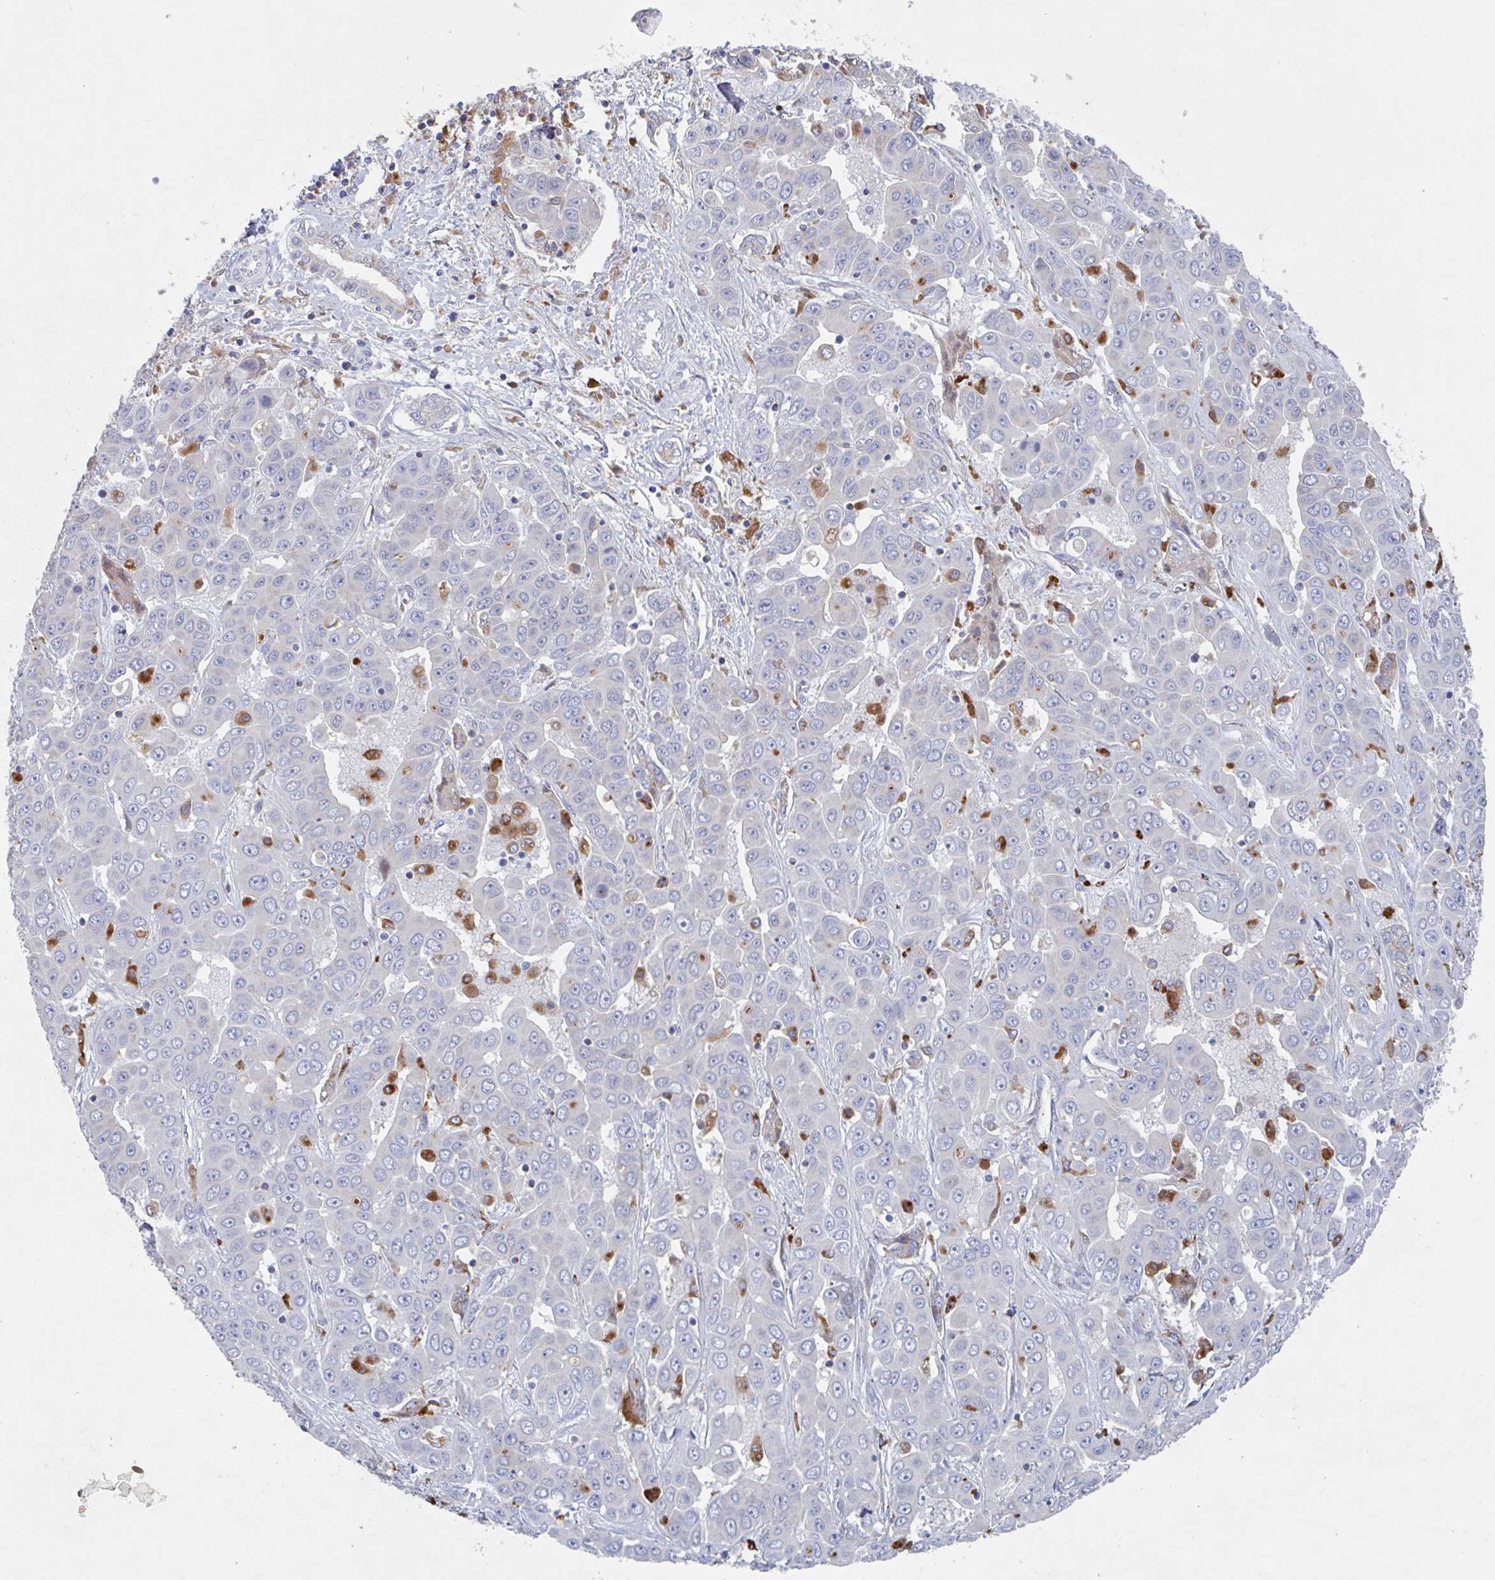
{"staining": {"intensity": "negative", "quantity": "none", "location": "none"}, "tissue": "liver cancer", "cell_type": "Tumor cells", "image_type": "cancer", "snomed": [{"axis": "morphology", "description": "Cholangiocarcinoma"}, {"axis": "topography", "description": "Liver"}], "caption": "The histopathology image reveals no staining of tumor cells in cholangiocarcinoma (liver).", "gene": "MANBA", "patient": {"sex": "female", "age": 52}}